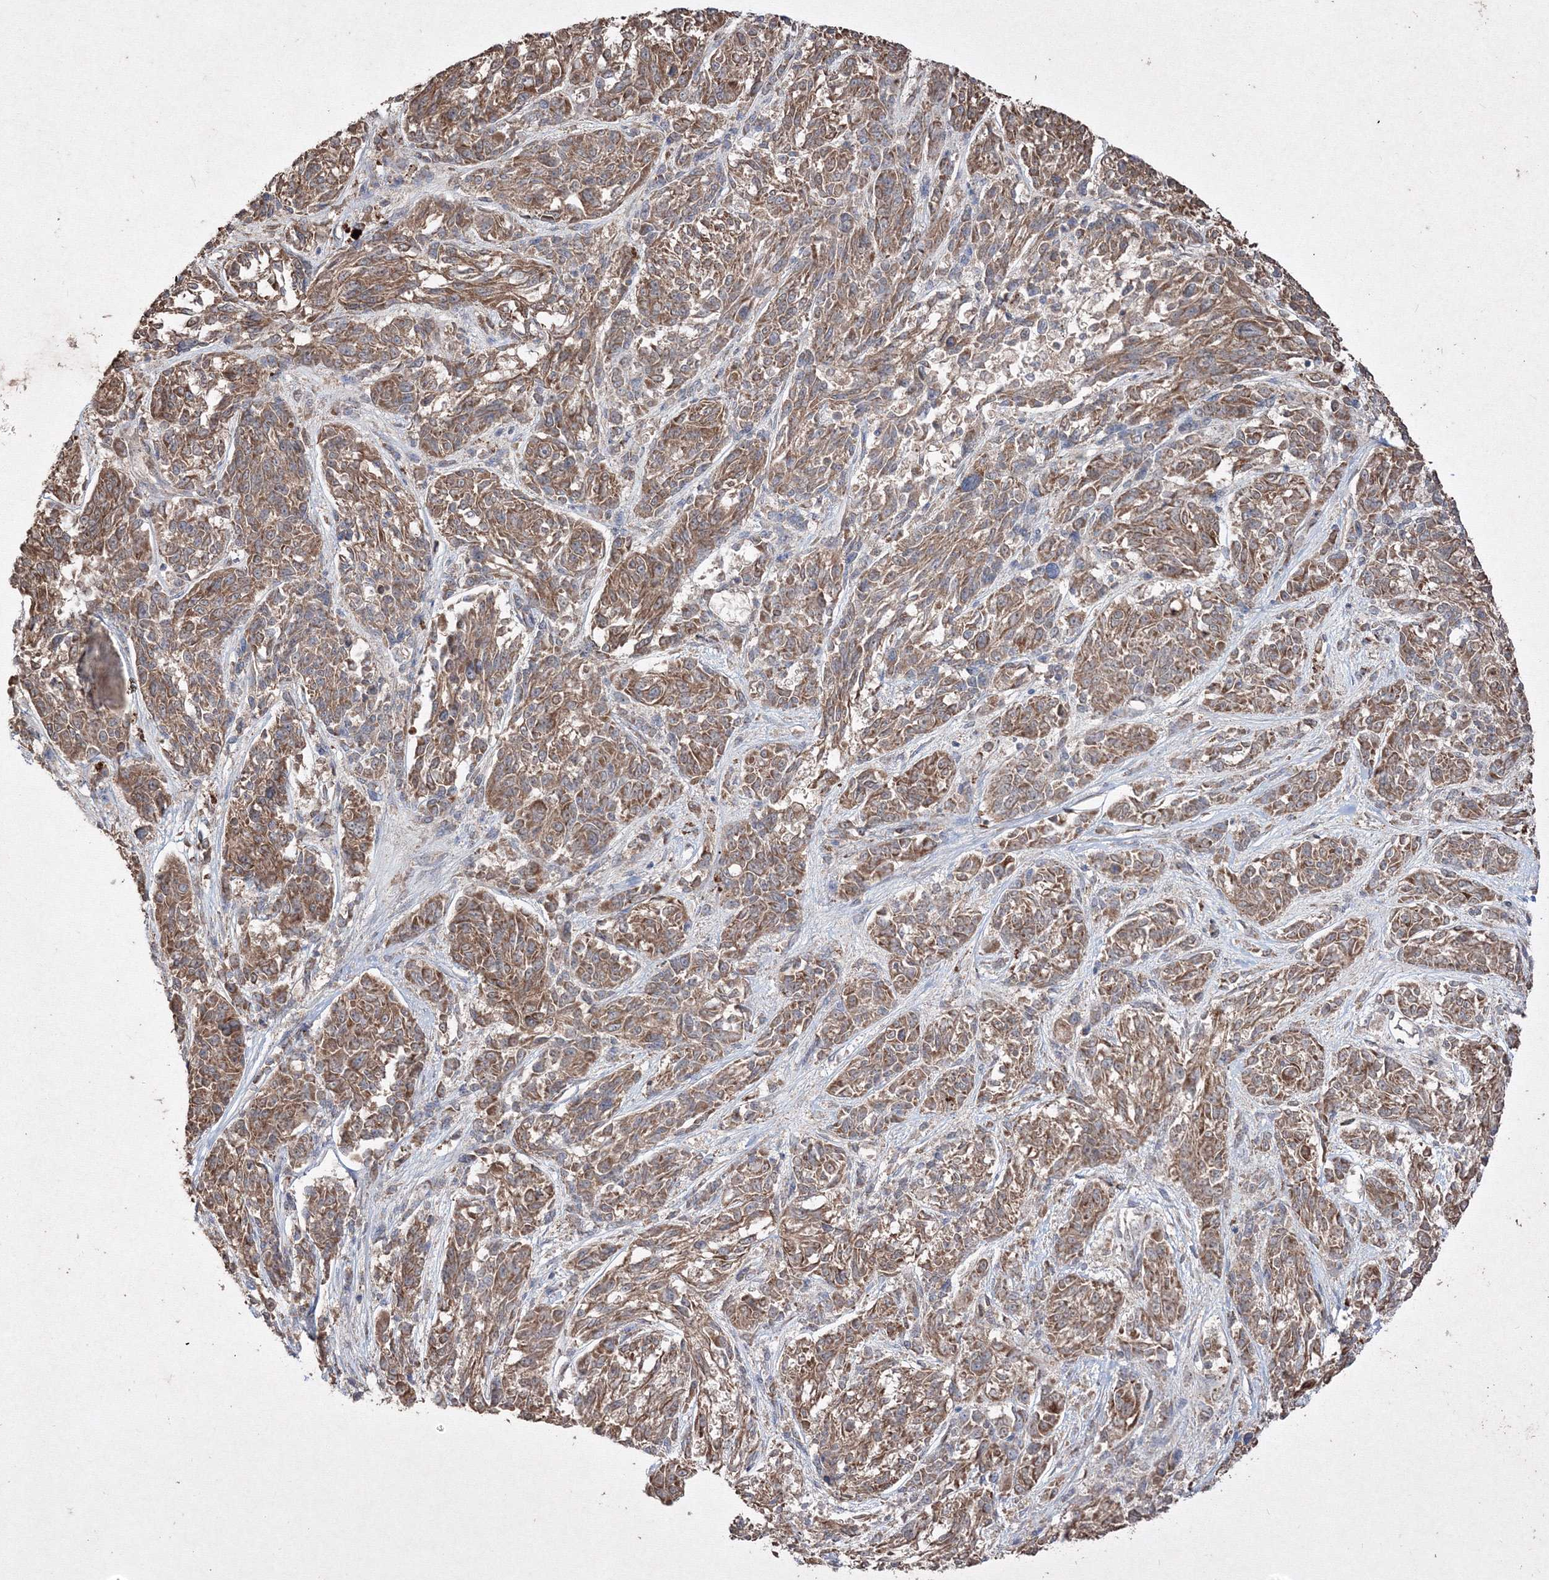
{"staining": {"intensity": "moderate", "quantity": ">75%", "location": "cytoplasmic/membranous"}, "tissue": "melanoma", "cell_type": "Tumor cells", "image_type": "cancer", "snomed": [{"axis": "morphology", "description": "Malignant melanoma, NOS"}, {"axis": "topography", "description": "Skin"}], "caption": "High-magnification brightfield microscopy of malignant melanoma stained with DAB (3,3'-diaminobenzidine) (brown) and counterstained with hematoxylin (blue). tumor cells exhibit moderate cytoplasmic/membranous staining is appreciated in approximately>75% of cells. The staining was performed using DAB (3,3'-diaminobenzidine), with brown indicating positive protein expression. Nuclei are stained blue with hematoxylin.", "gene": "GRSF1", "patient": {"sex": "male", "age": 53}}